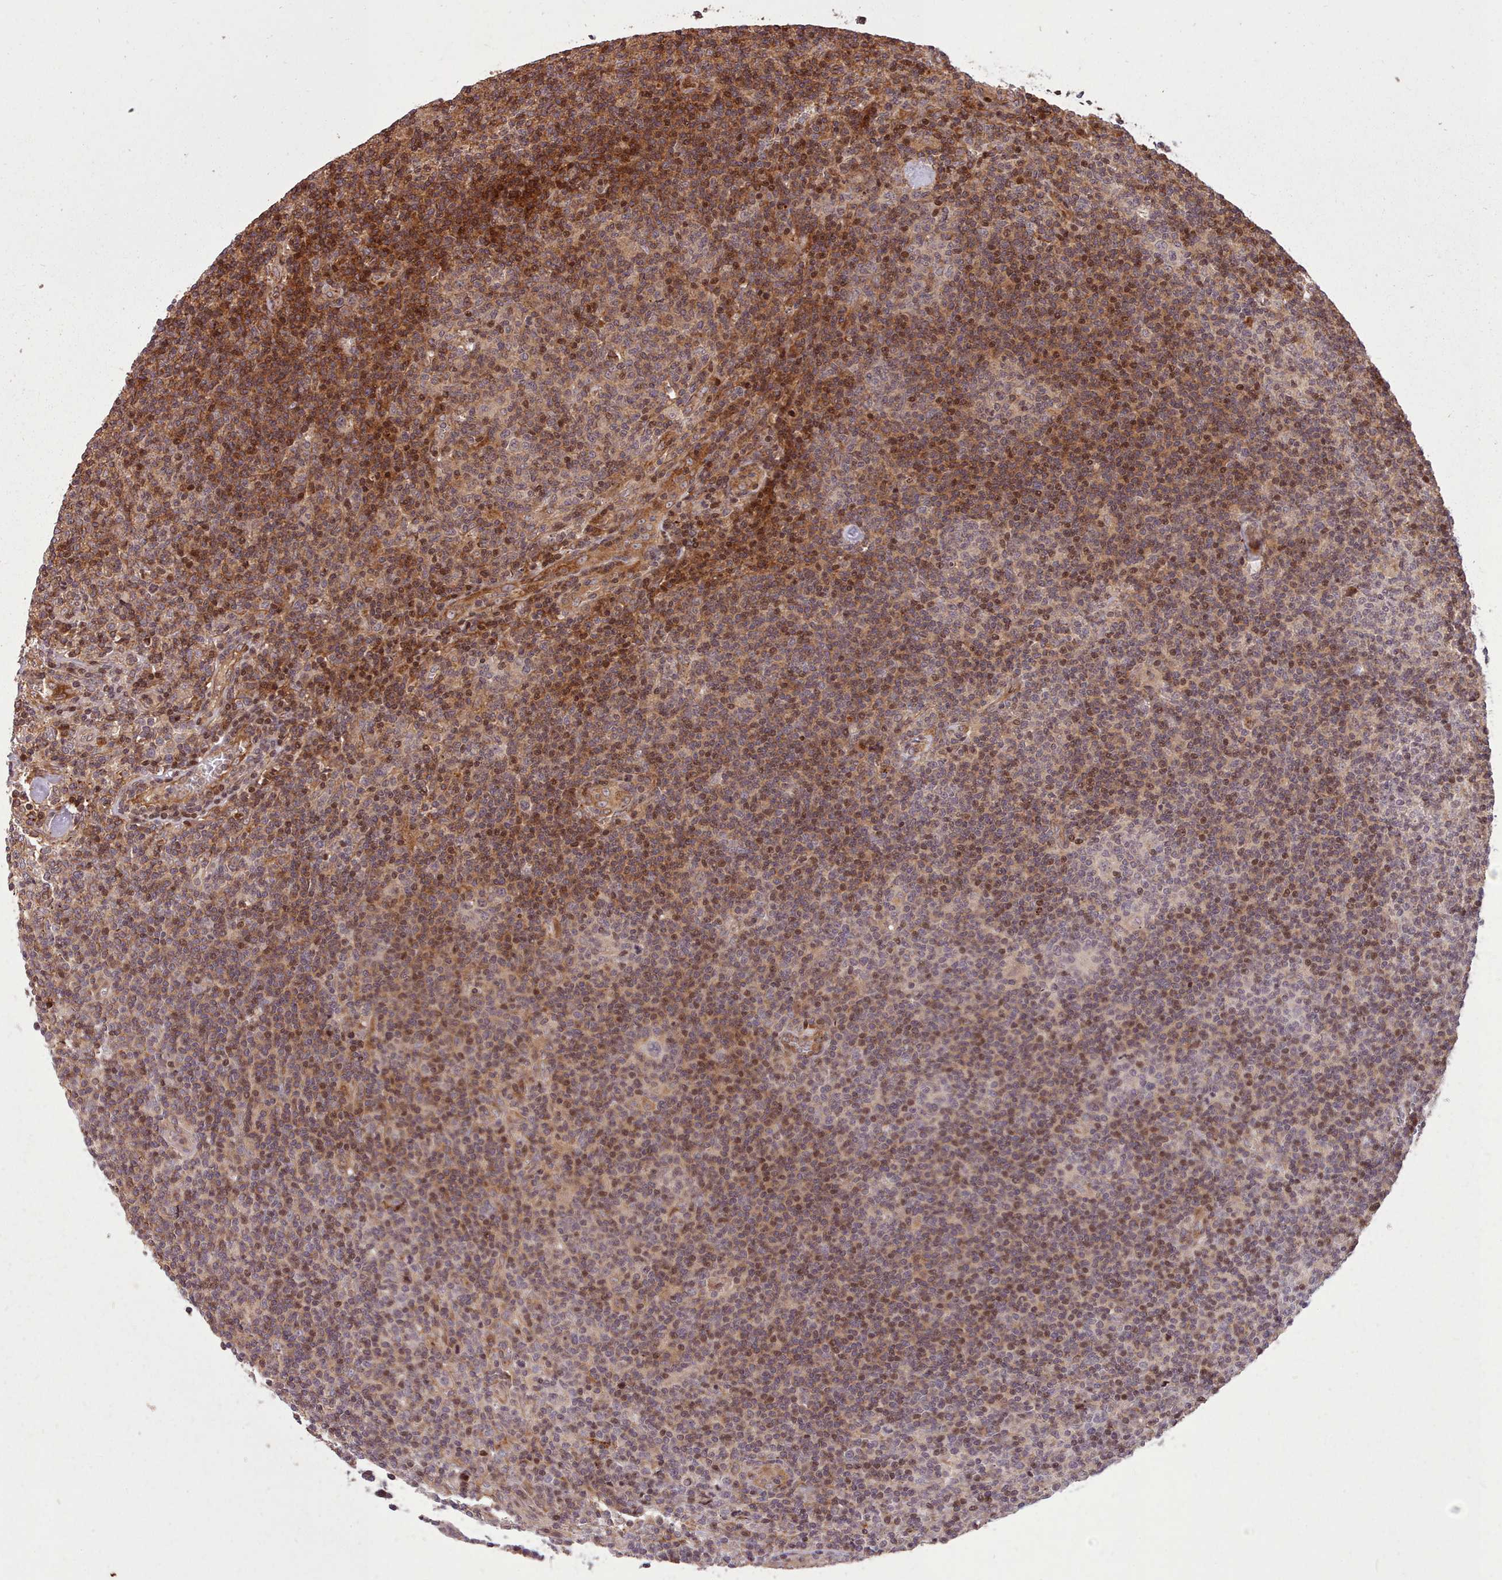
{"staining": {"intensity": "strong", "quantity": "25%-75%", "location": "cytoplasmic/membranous,nuclear"}, "tissue": "lymphoma", "cell_type": "Tumor cells", "image_type": "cancer", "snomed": [{"axis": "morphology", "description": "Hodgkin's disease, NOS"}, {"axis": "topography", "description": "Lymph node"}], "caption": "The immunohistochemical stain highlights strong cytoplasmic/membranous and nuclear positivity in tumor cells of lymphoma tissue. The staining was performed using DAB (3,3'-diaminobenzidine), with brown indicating positive protein expression. Nuclei are stained blue with hematoxylin.", "gene": "NLRP7", "patient": {"sex": "male", "age": 83}}